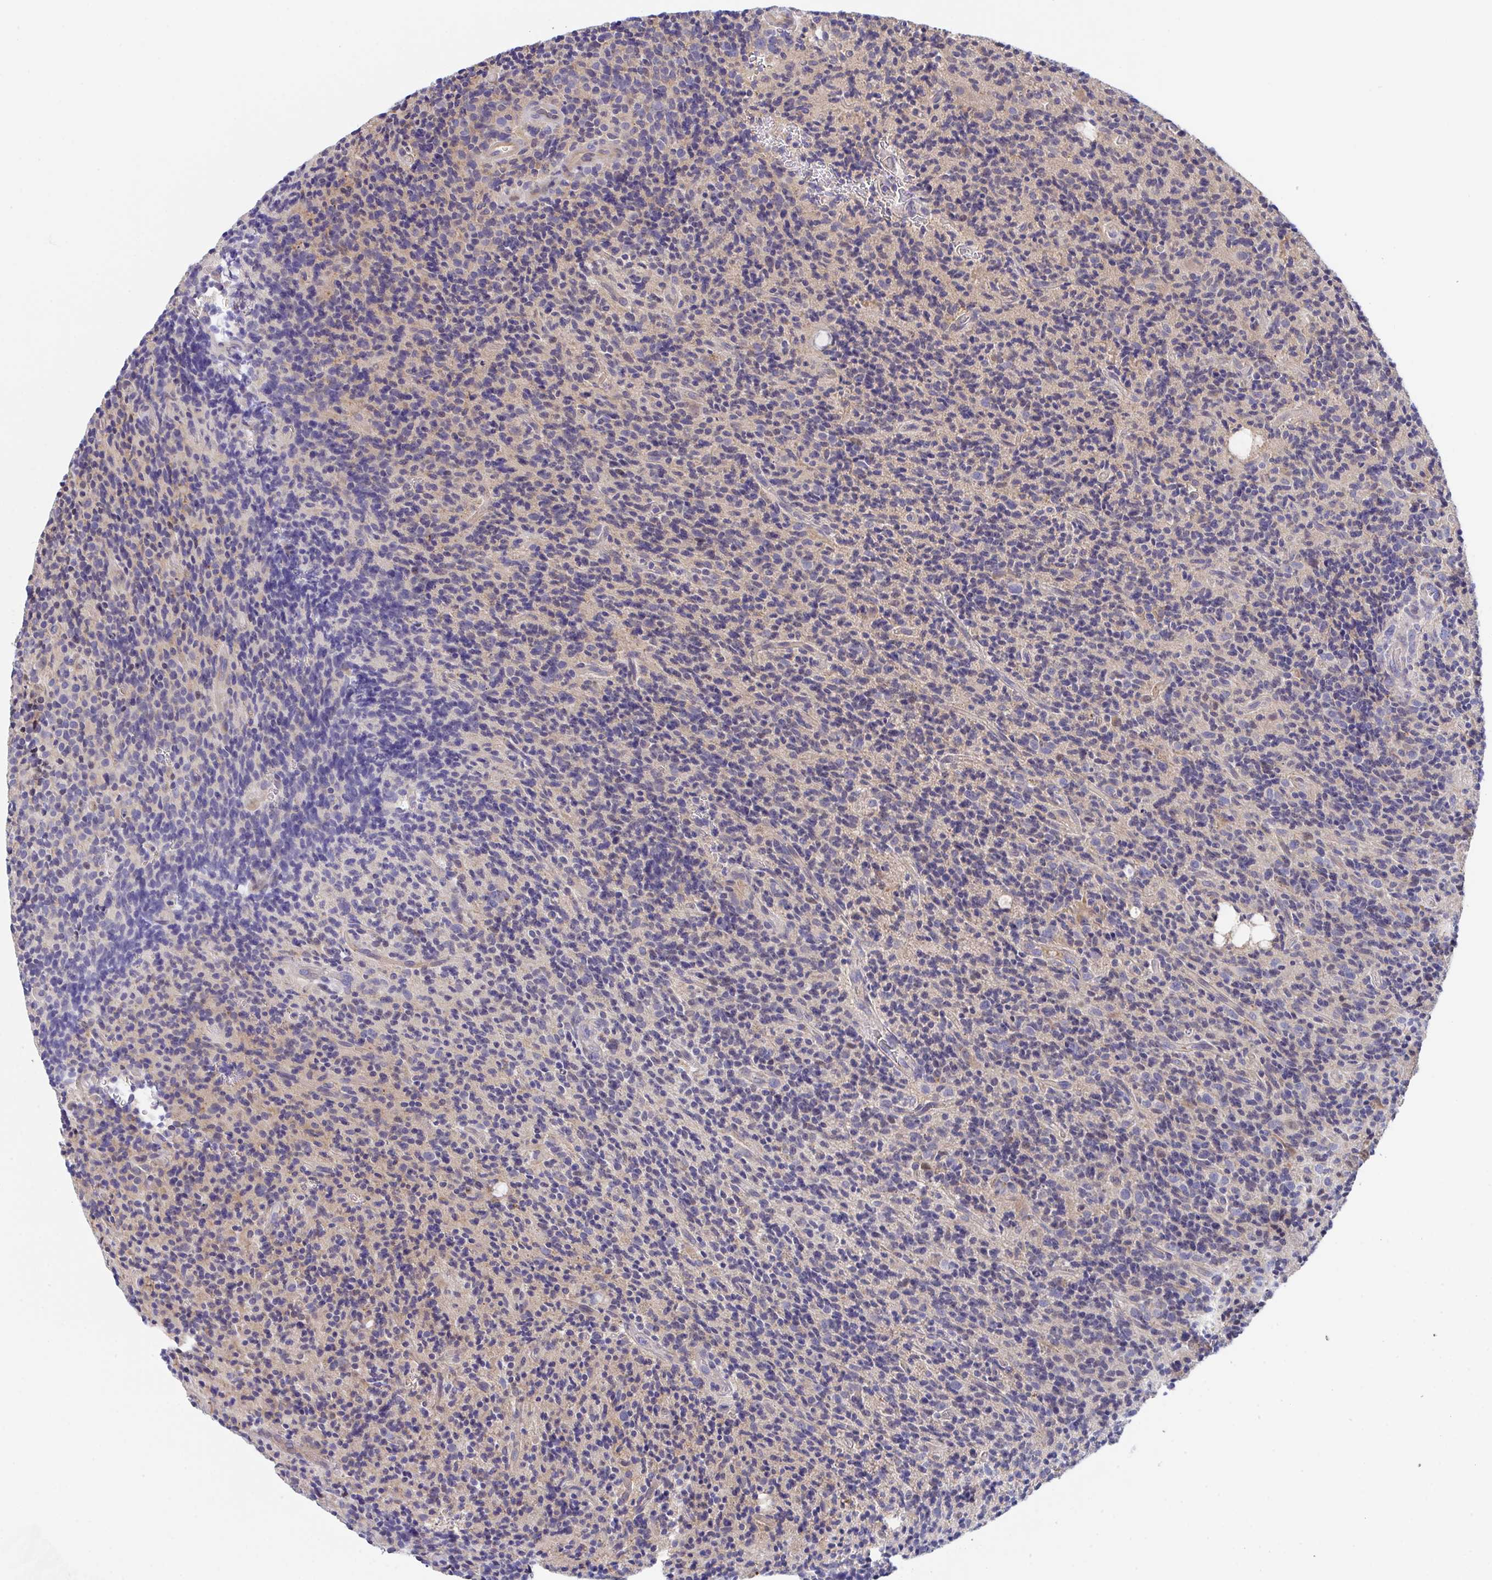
{"staining": {"intensity": "moderate", "quantity": "<25%", "location": "cytoplasmic/membranous,nuclear"}, "tissue": "glioma", "cell_type": "Tumor cells", "image_type": "cancer", "snomed": [{"axis": "morphology", "description": "Glioma, malignant, High grade"}, {"axis": "topography", "description": "Brain"}], "caption": "Moderate cytoplasmic/membranous and nuclear protein expression is present in about <25% of tumor cells in malignant glioma (high-grade).", "gene": "P2RX3", "patient": {"sex": "male", "age": 76}}